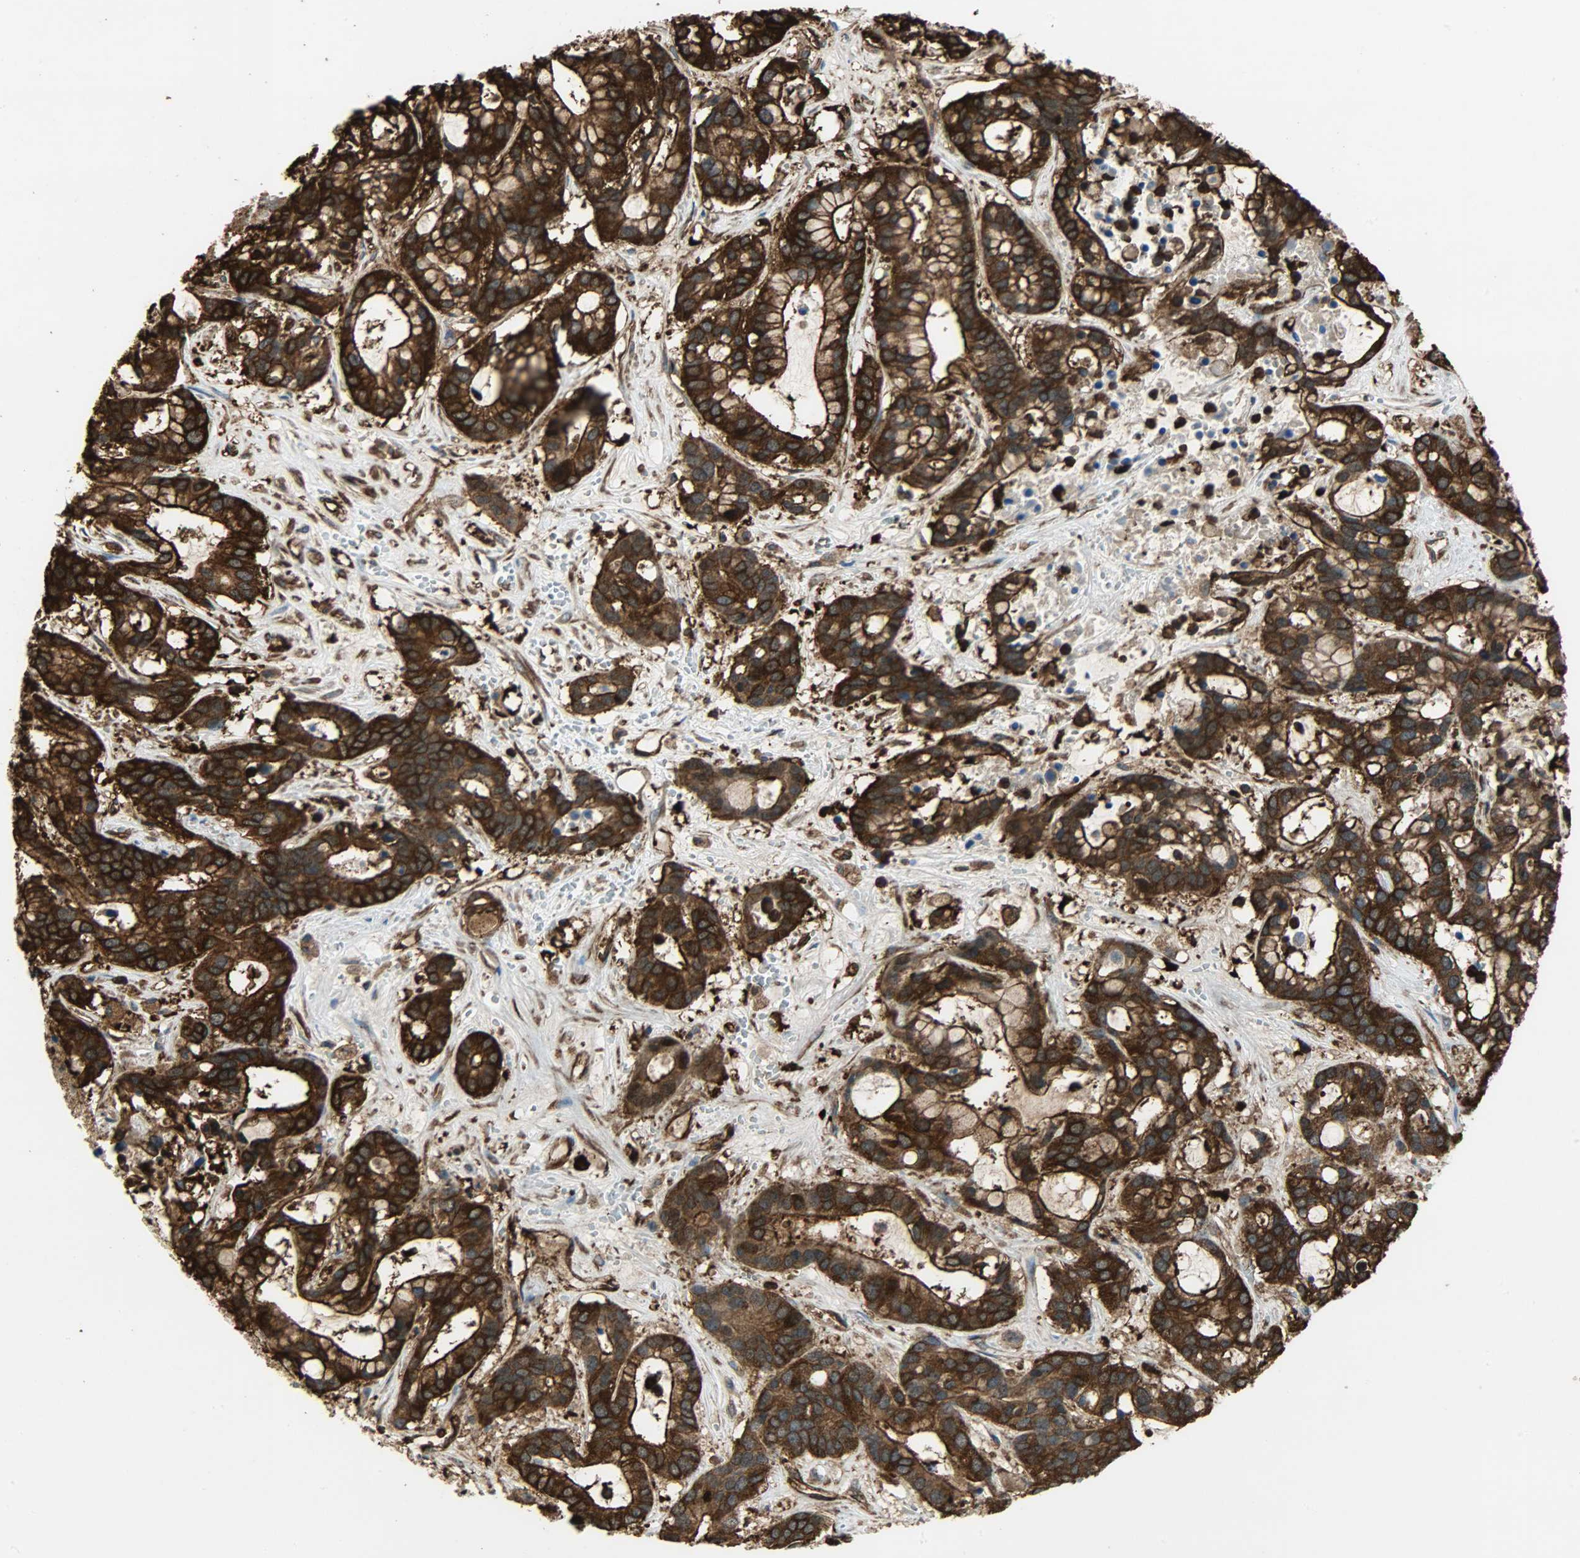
{"staining": {"intensity": "strong", "quantity": ">75%", "location": "cytoplasmic/membranous"}, "tissue": "liver cancer", "cell_type": "Tumor cells", "image_type": "cancer", "snomed": [{"axis": "morphology", "description": "Cholangiocarcinoma"}, {"axis": "topography", "description": "Liver"}], "caption": "Strong cytoplasmic/membranous protein expression is seen in about >75% of tumor cells in liver cholangiocarcinoma.", "gene": "VASP", "patient": {"sex": "female", "age": 65}}